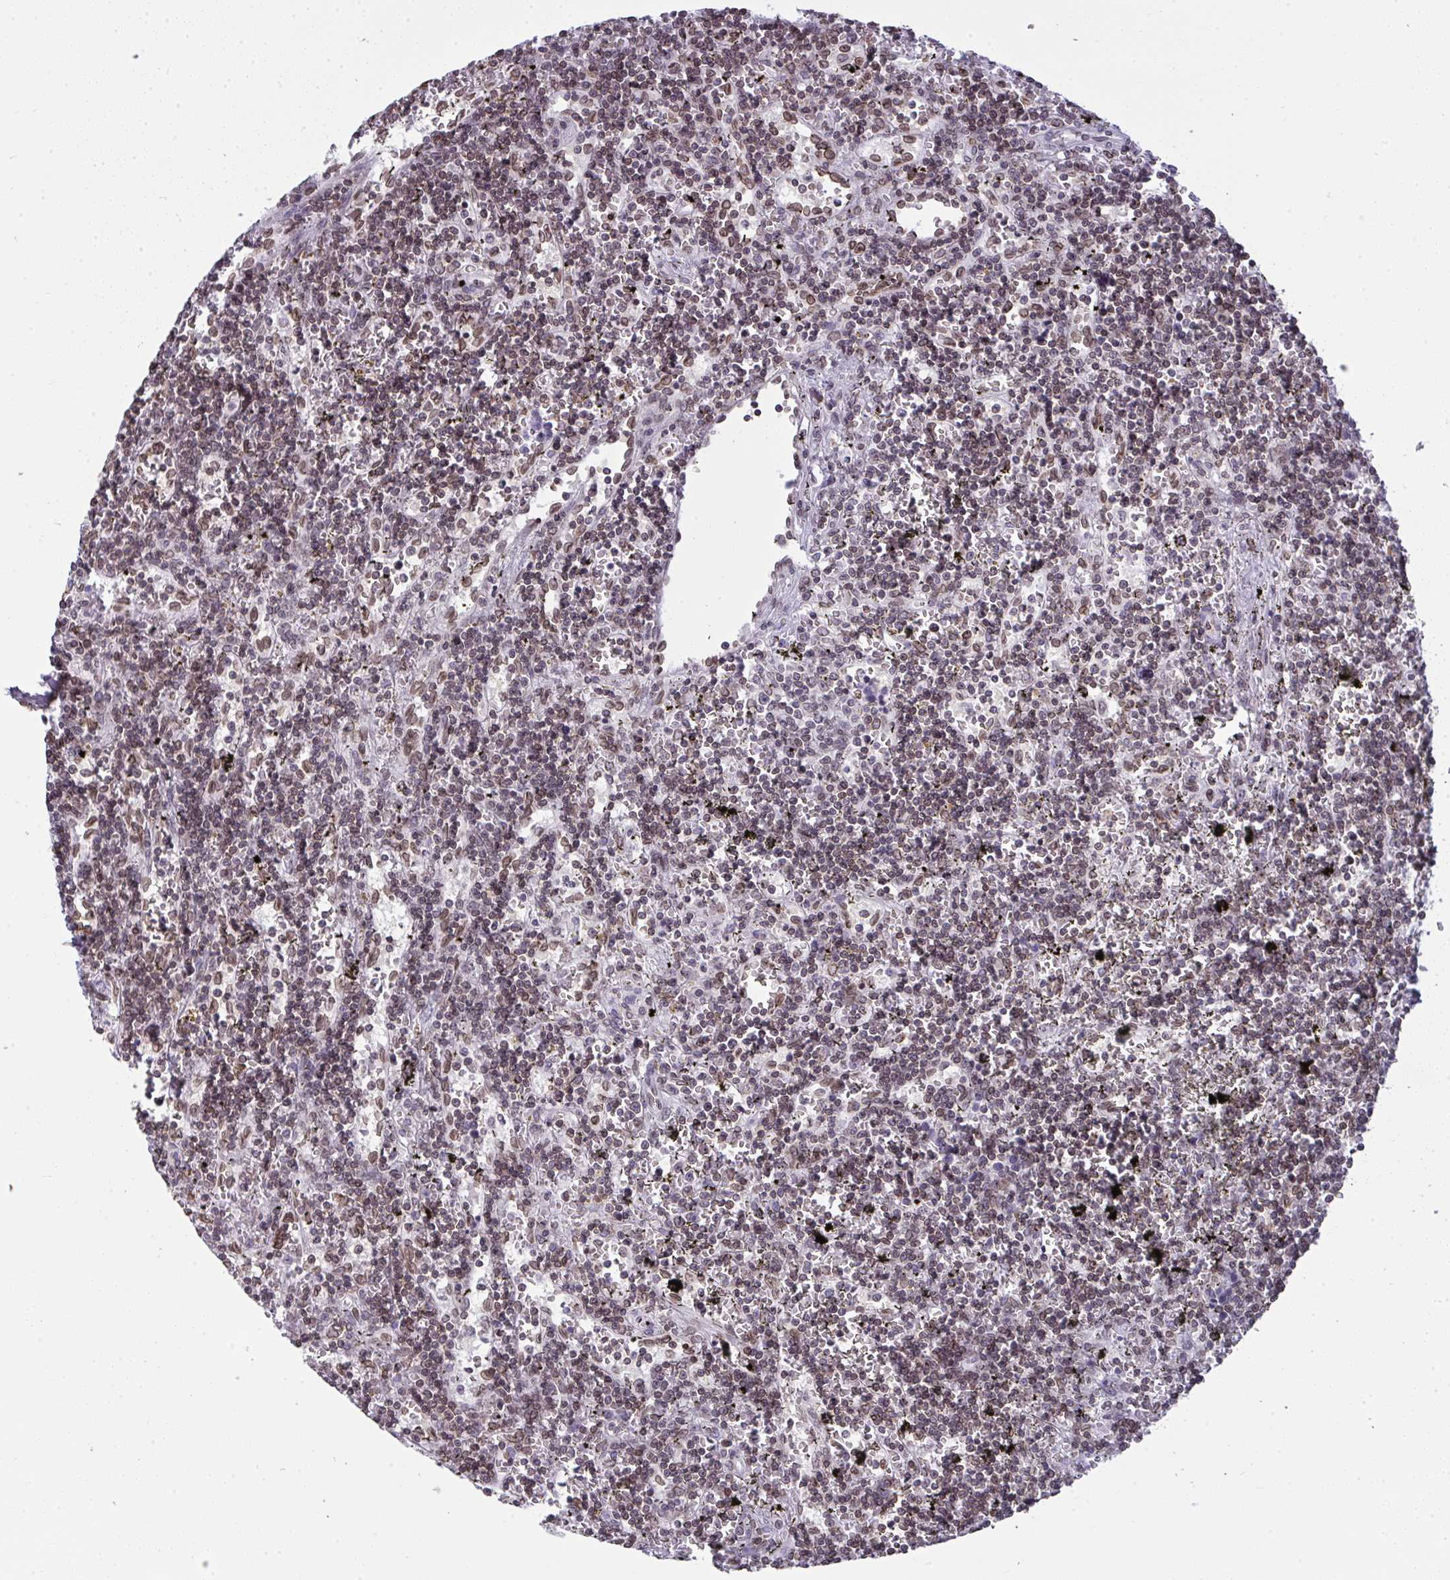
{"staining": {"intensity": "weak", "quantity": "25%-75%", "location": "cytoplasmic/membranous,nuclear"}, "tissue": "lymphoma", "cell_type": "Tumor cells", "image_type": "cancer", "snomed": [{"axis": "morphology", "description": "Malignant lymphoma, non-Hodgkin's type, Low grade"}, {"axis": "topography", "description": "Spleen"}], "caption": "Human malignant lymphoma, non-Hodgkin's type (low-grade) stained for a protein (brown) shows weak cytoplasmic/membranous and nuclear positive staining in approximately 25%-75% of tumor cells.", "gene": "LMNB2", "patient": {"sex": "male", "age": 60}}